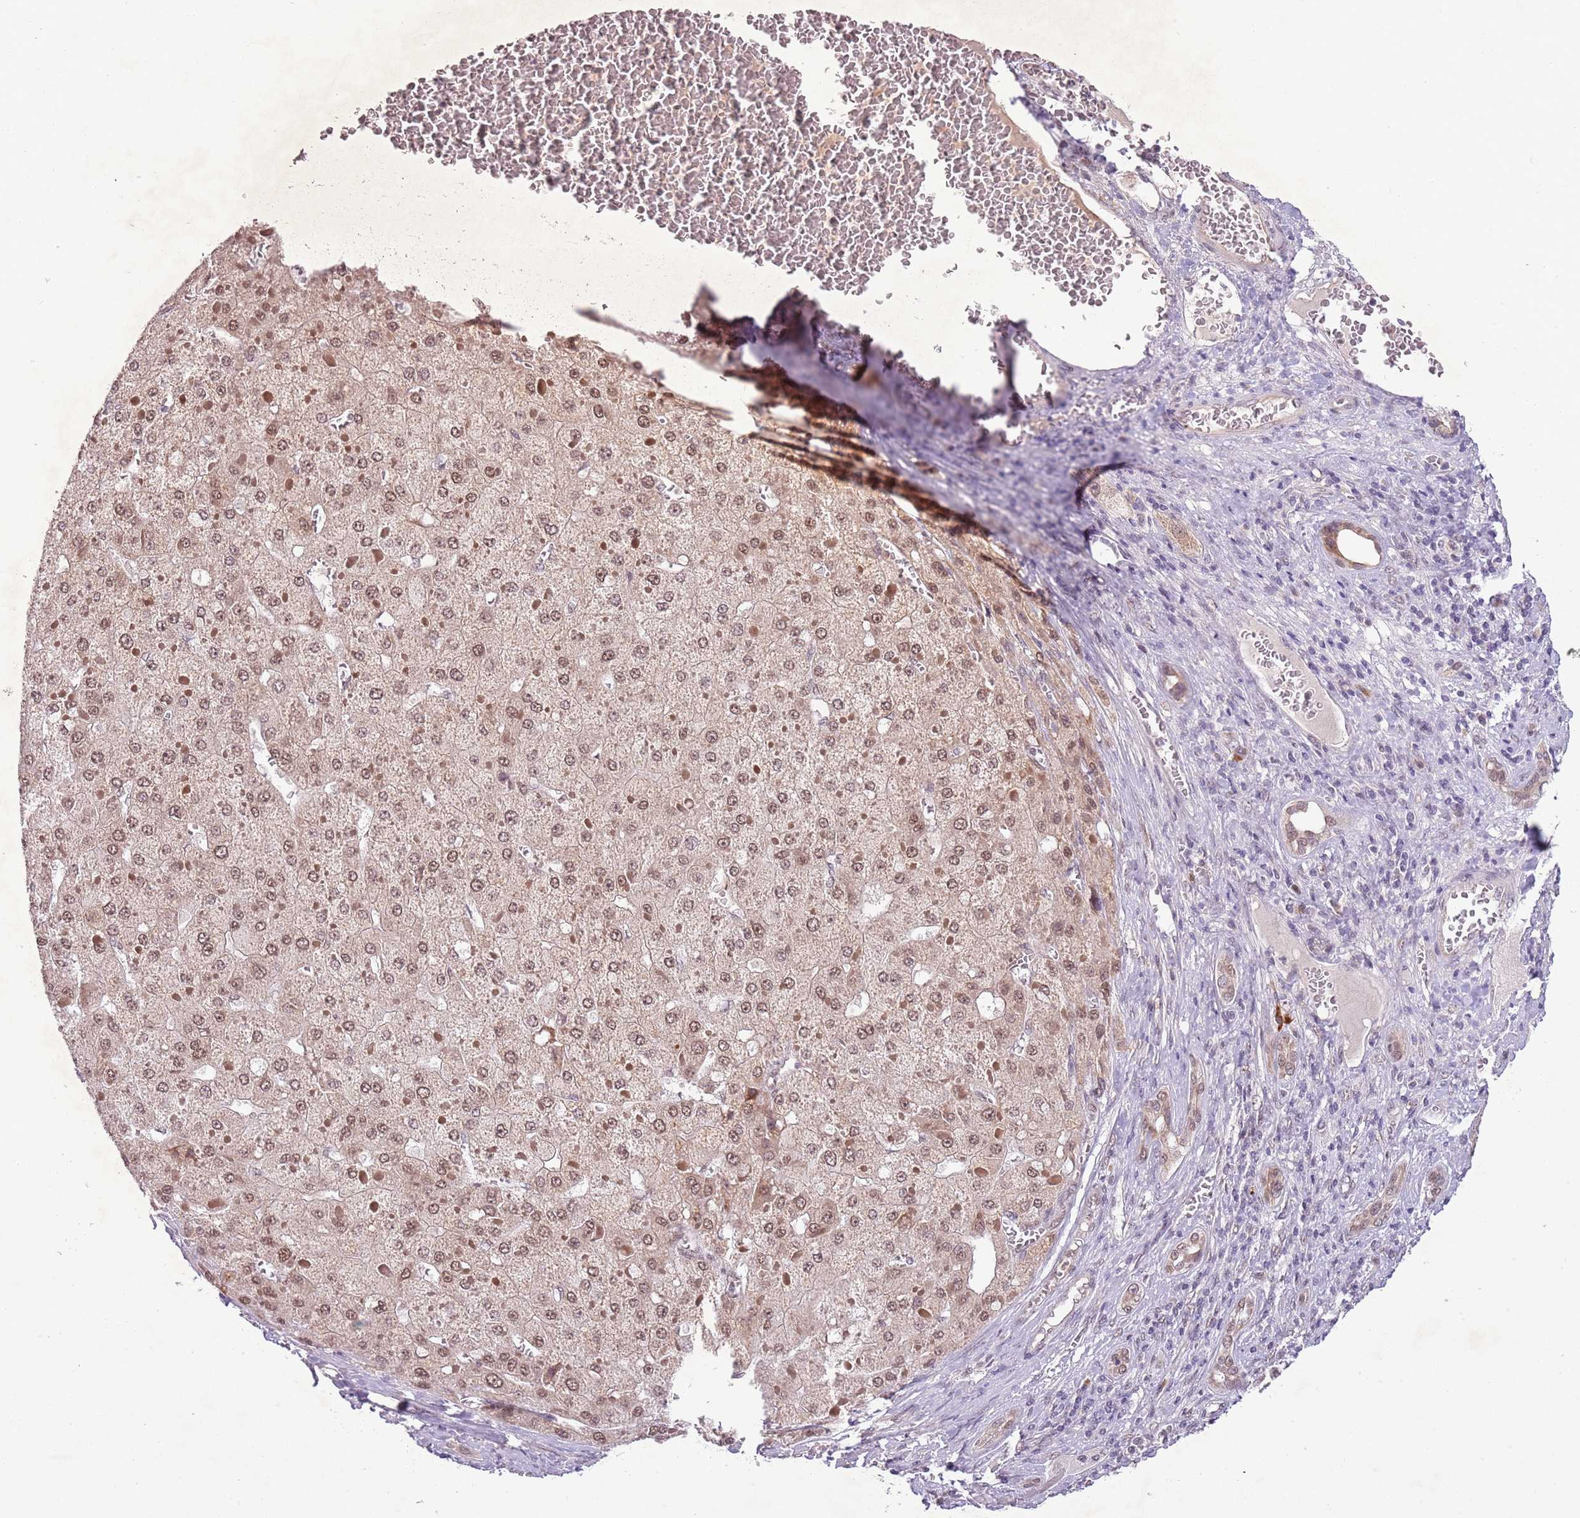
{"staining": {"intensity": "moderate", "quantity": ">75%", "location": "nuclear"}, "tissue": "liver cancer", "cell_type": "Tumor cells", "image_type": "cancer", "snomed": [{"axis": "morphology", "description": "Carcinoma, Hepatocellular, NOS"}, {"axis": "topography", "description": "Liver"}], "caption": "A high-resolution micrograph shows immunohistochemistry staining of liver hepatocellular carcinoma, which displays moderate nuclear staining in about >75% of tumor cells.", "gene": "FAM120AOS", "patient": {"sex": "female", "age": 73}}